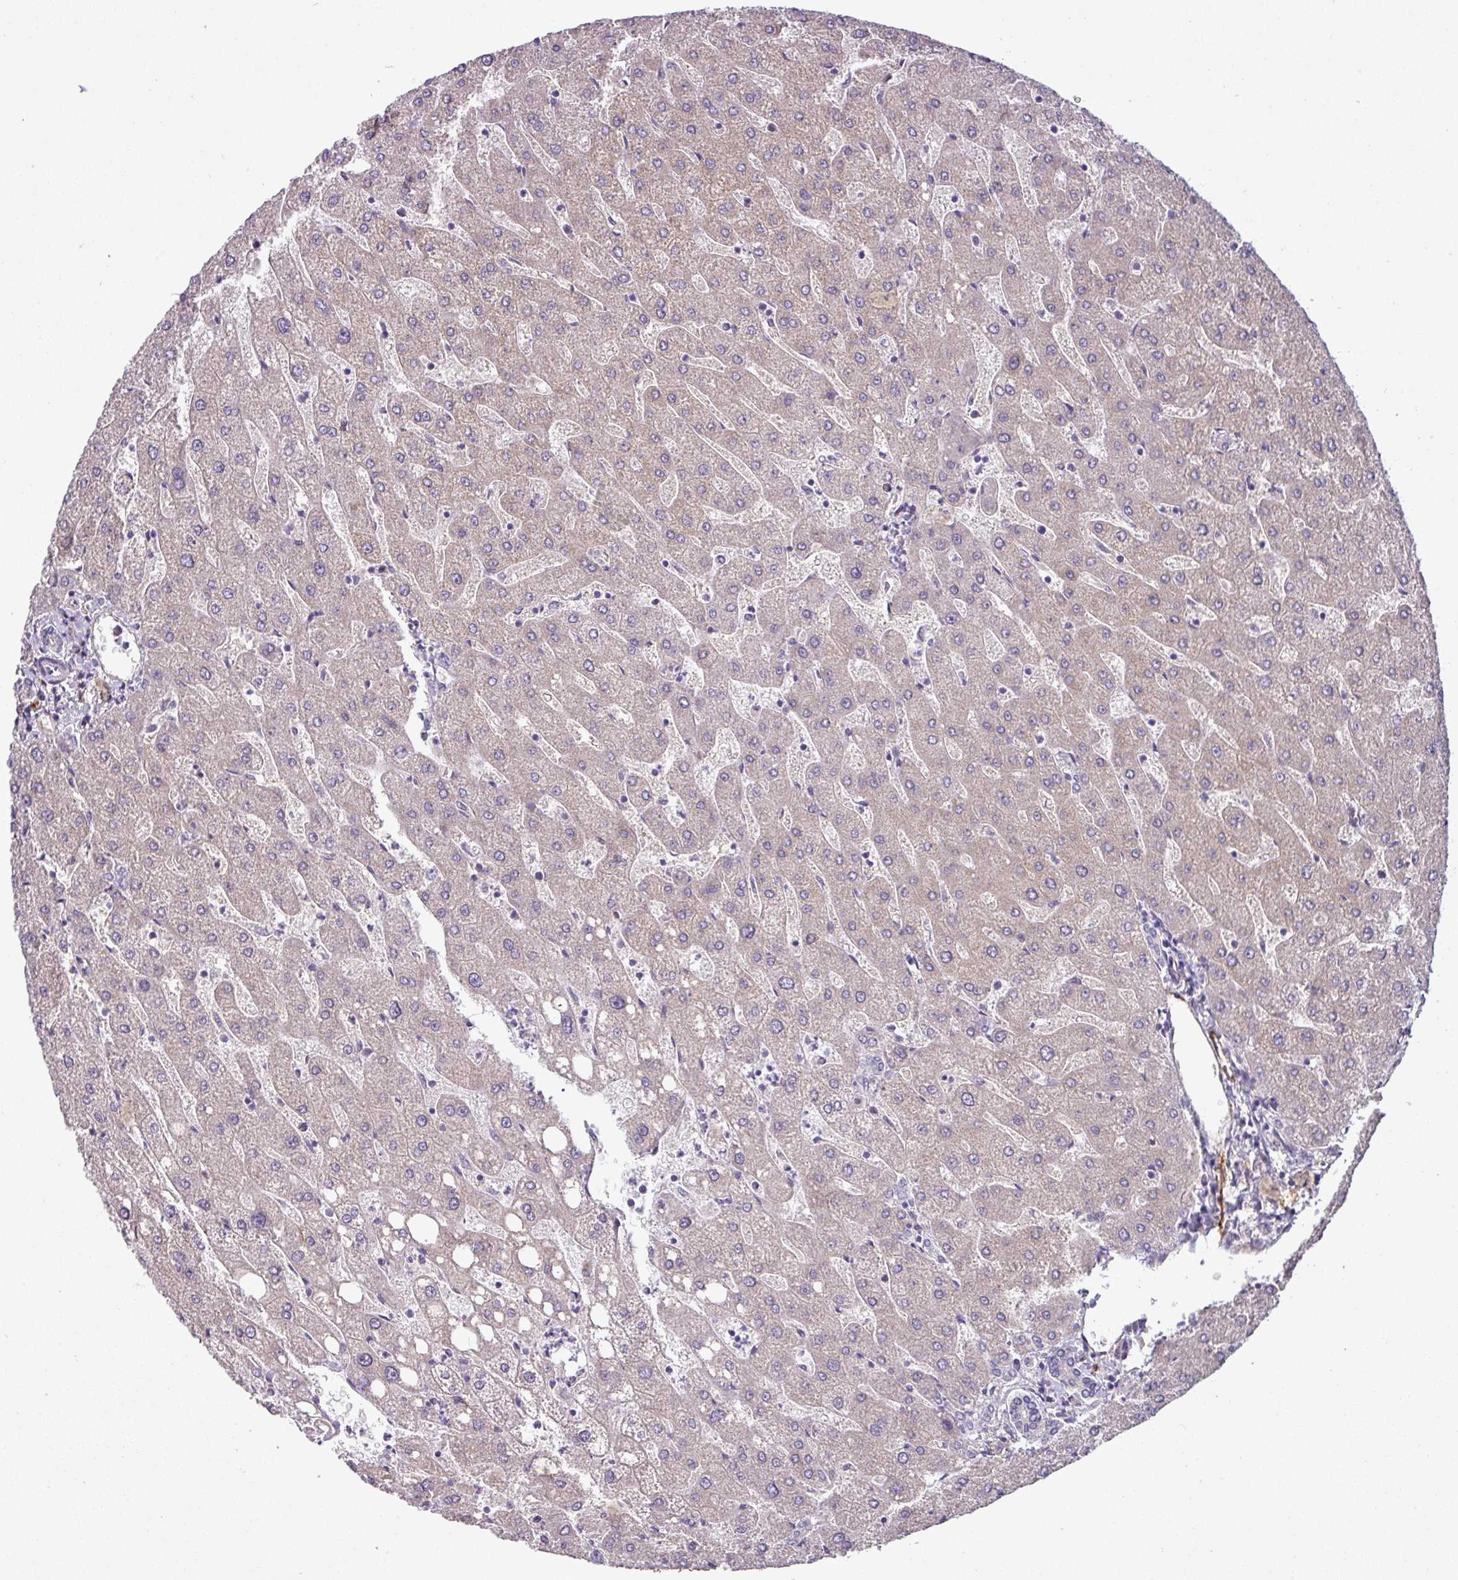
{"staining": {"intensity": "negative", "quantity": "none", "location": "none"}, "tissue": "liver", "cell_type": "Cholangiocytes", "image_type": "normal", "snomed": [{"axis": "morphology", "description": "Normal tissue, NOS"}, {"axis": "topography", "description": "Liver"}], "caption": "A high-resolution micrograph shows IHC staining of benign liver, which reveals no significant staining in cholangiocytes. The staining is performed using DAB brown chromogen with nuclei counter-stained in using hematoxylin.", "gene": "TMEM178B", "patient": {"sex": "male", "age": 67}}